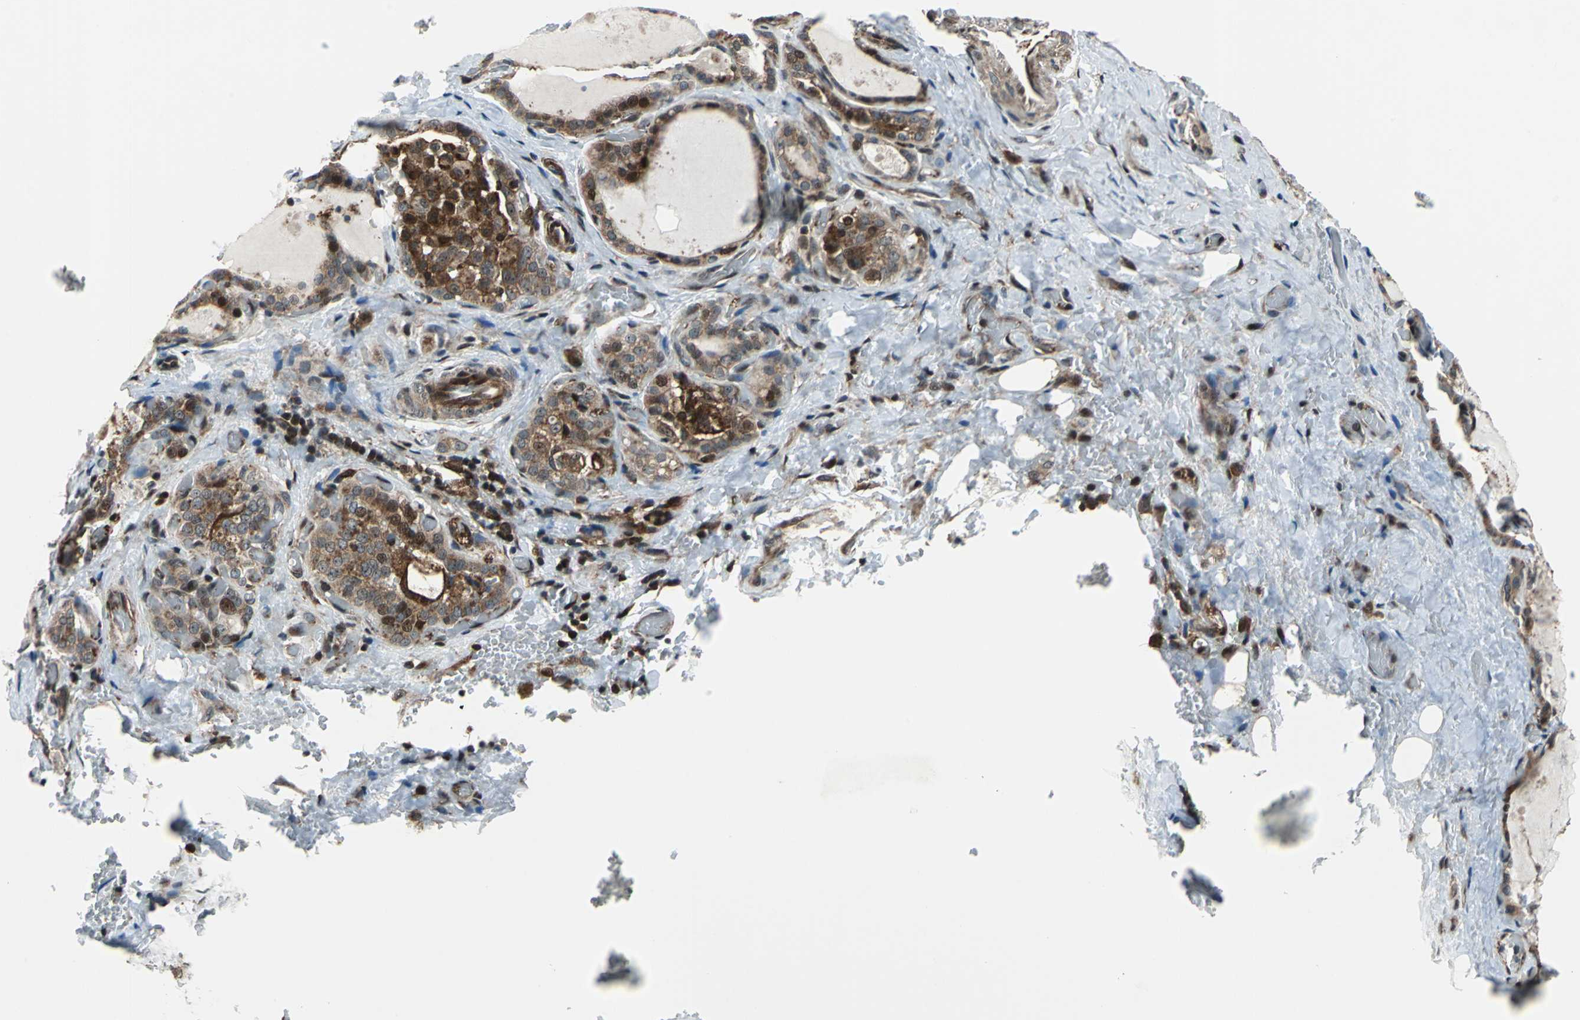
{"staining": {"intensity": "strong", "quantity": ">75%", "location": "cytoplasmic/membranous,nuclear"}, "tissue": "thyroid gland", "cell_type": "Glandular cells", "image_type": "normal", "snomed": [{"axis": "morphology", "description": "Normal tissue, NOS"}, {"axis": "topography", "description": "Thyroid gland"}], "caption": "Glandular cells show high levels of strong cytoplasmic/membranous,nuclear staining in approximately >75% of cells in normal human thyroid gland.", "gene": "AATF", "patient": {"sex": "male", "age": 61}}